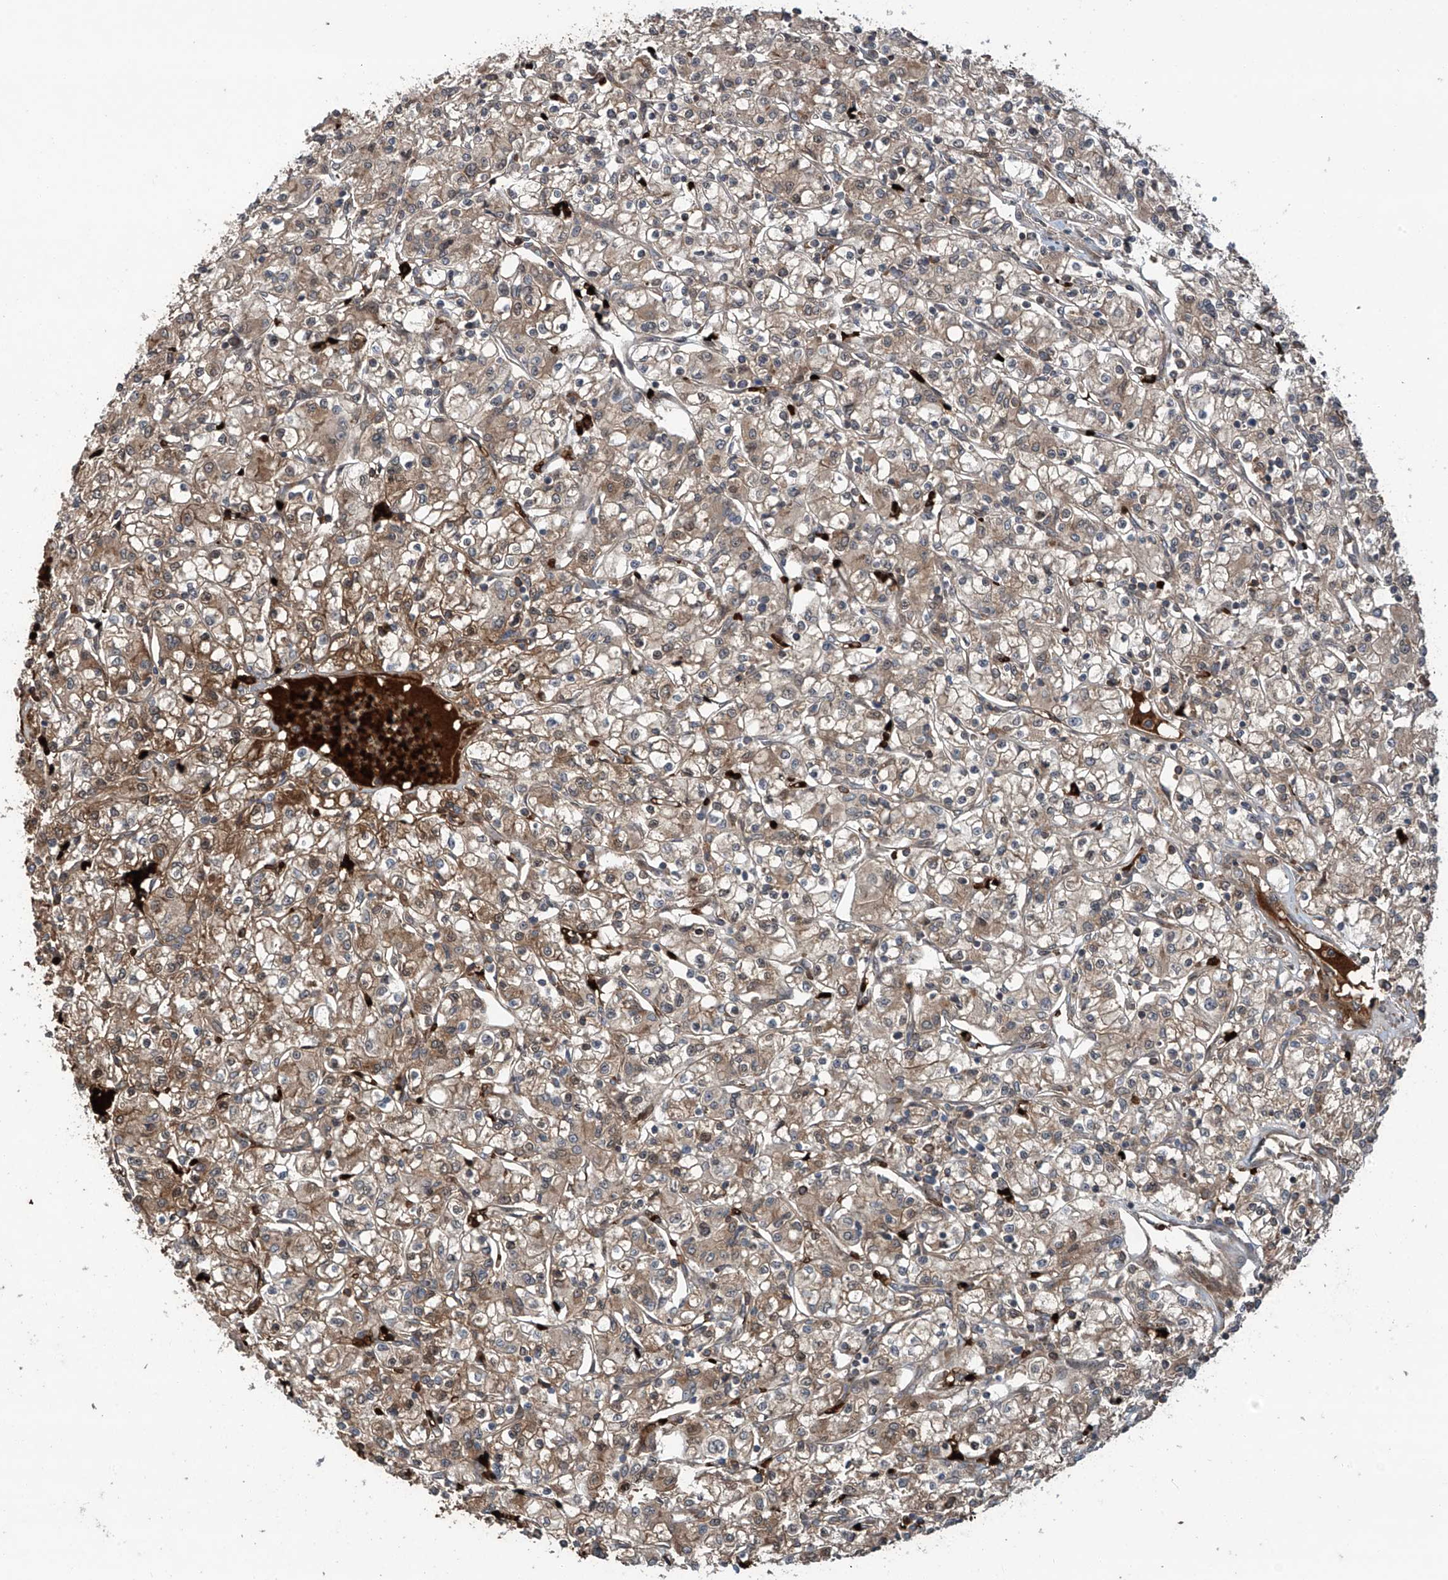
{"staining": {"intensity": "weak", "quantity": "25%-75%", "location": "cytoplasmic/membranous"}, "tissue": "renal cancer", "cell_type": "Tumor cells", "image_type": "cancer", "snomed": [{"axis": "morphology", "description": "Adenocarcinoma, NOS"}, {"axis": "topography", "description": "Kidney"}], "caption": "High-magnification brightfield microscopy of adenocarcinoma (renal) stained with DAB (3,3'-diaminobenzidine) (brown) and counterstained with hematoxylin (blue). tumor cells exhibit weak cytoplasmic/membranous expression is identified in about25%-75% of cells.", "gene": "ZDHHC9", "patient": {"sex": "female", "age": 59}}